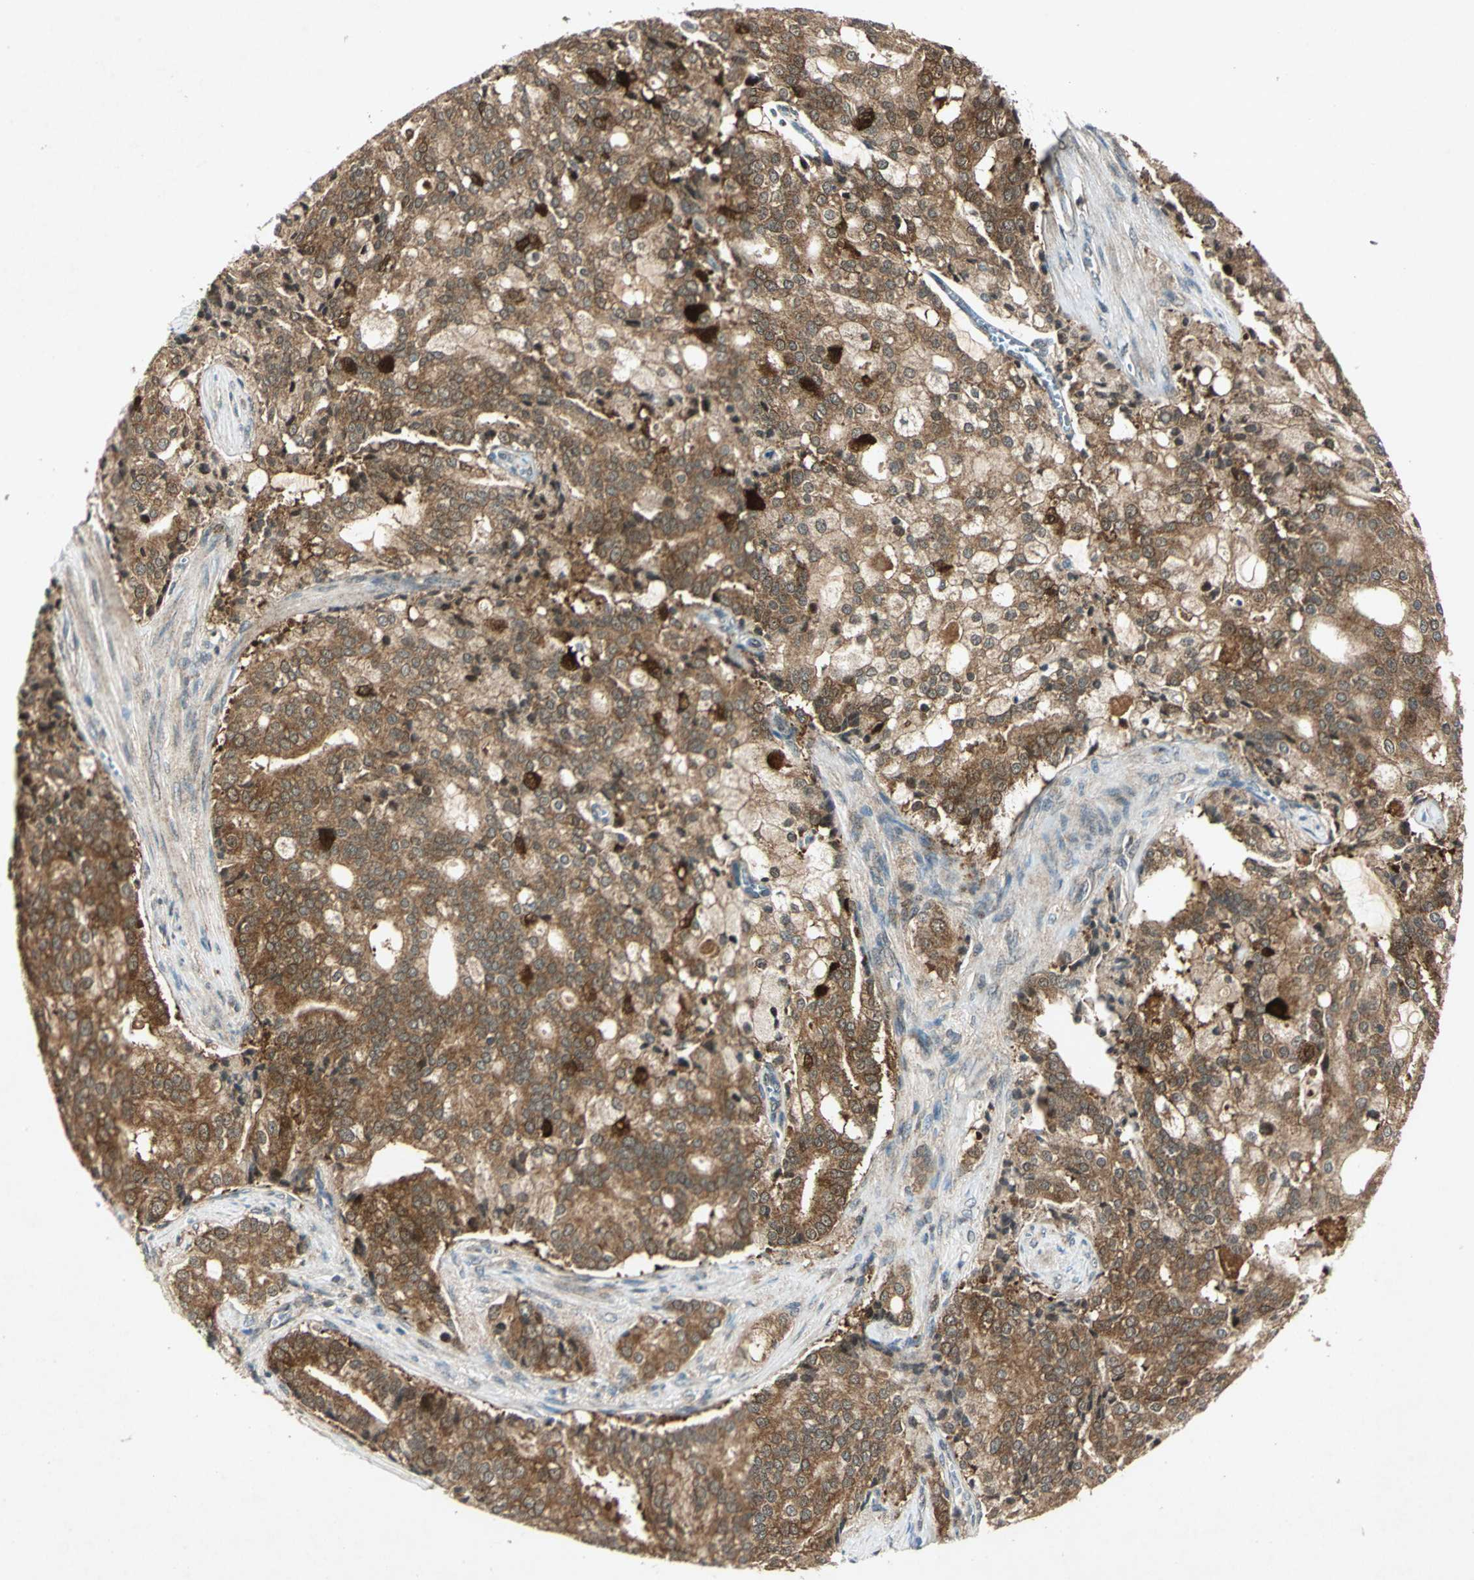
{"staining": {"intensity": "moderate", "quantity": ">75%", "location": "cytoplasmic/membranous"}, "tissue": "prostate cancer", "cell_type": "Tumor cells", "image_type": "cancer", "snomed": [{"axis": "morphology", "description": "Adenocarcinoma, Low grade"}, {"axis": "topography", "description": "Prostate"}], "caption": "Protein expression by immunohistochemistry (IHC) displays moderate cytoplasmic/membranous positivity in about >75% of tumor cells in prostate low-grade adenocarcinoma.", "gene": "AHSA1", "patient": {"sex": "male", "age": 58}}